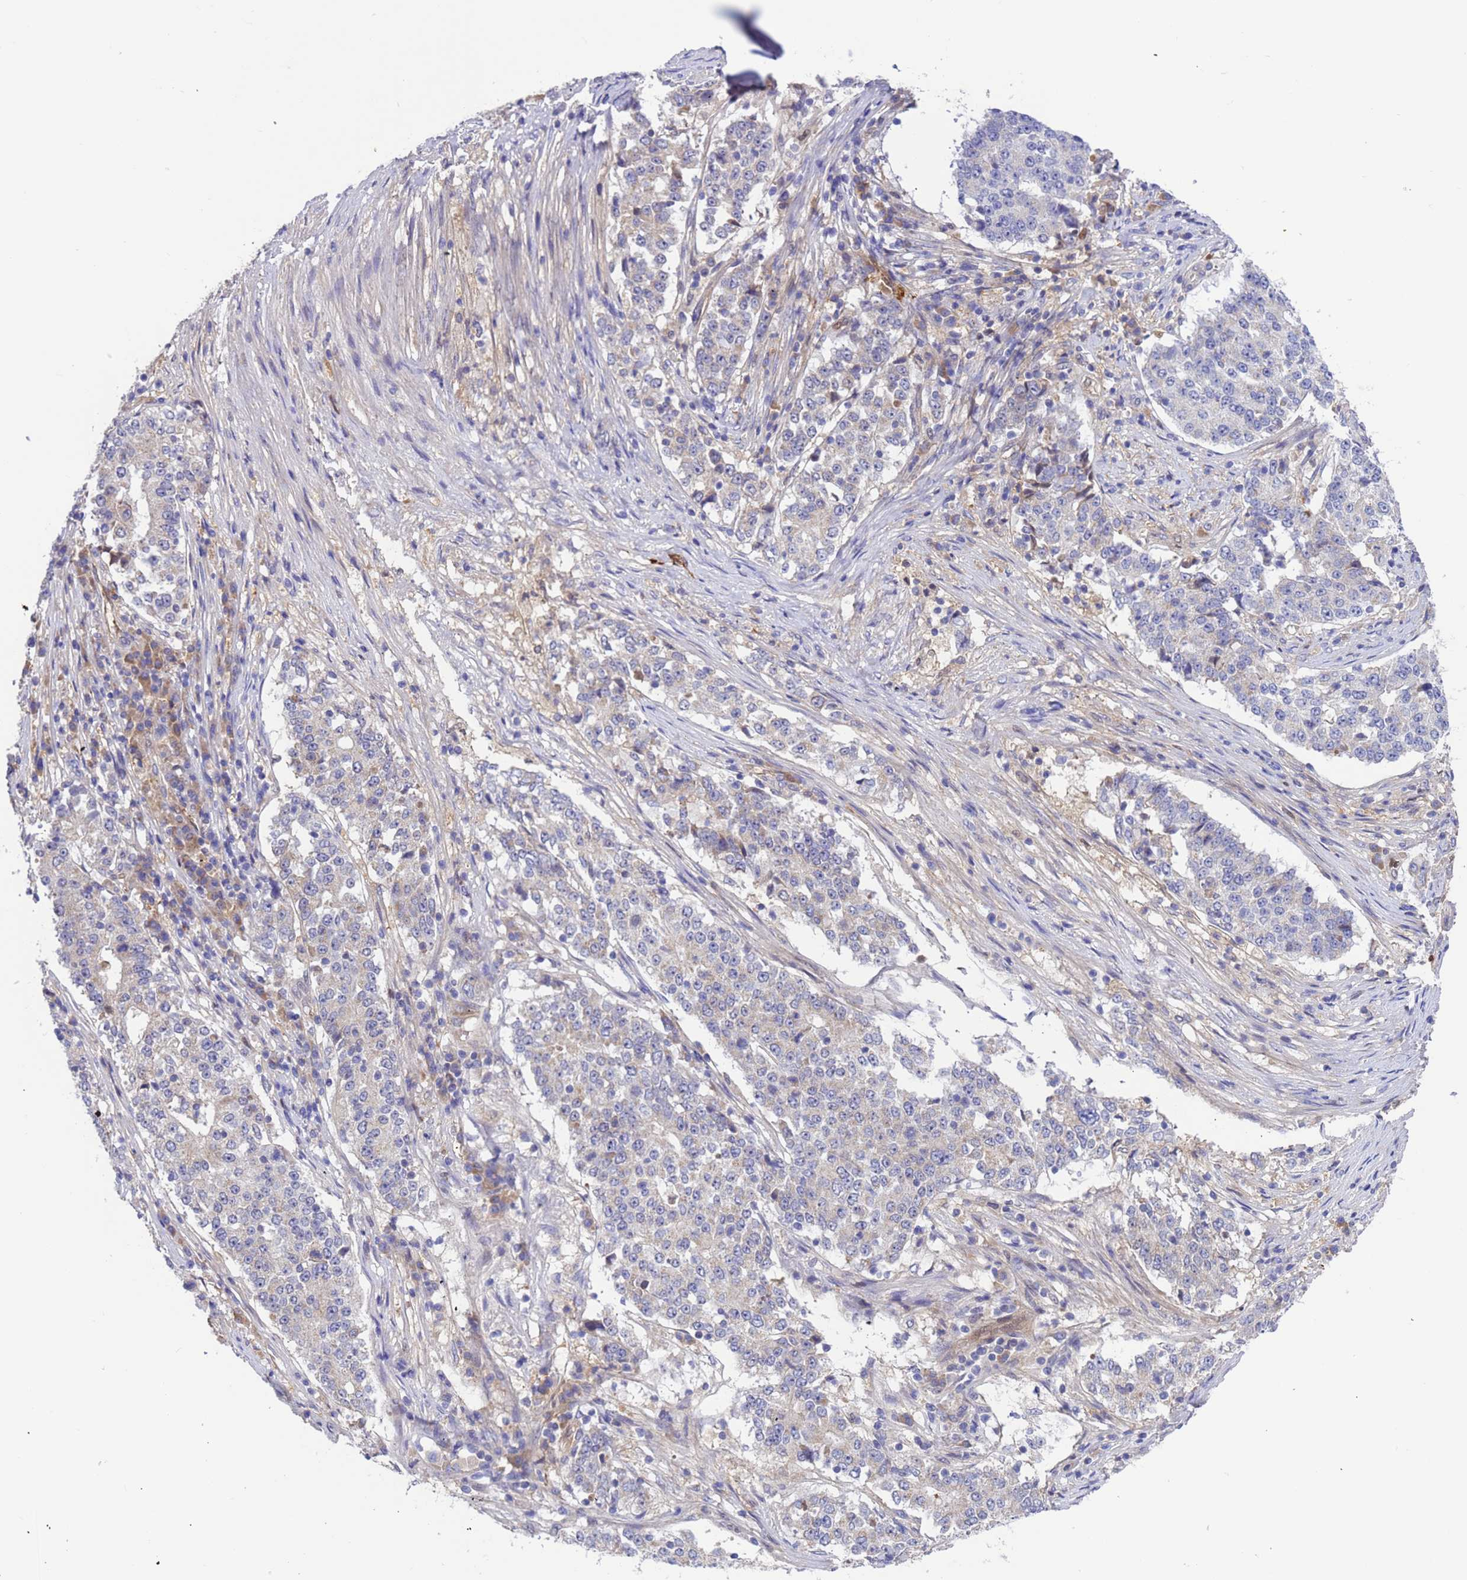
{"staining": {"intensity": "negative", "quantity": "none", "location": "none"}, "tissue": "stomach cancer", "cell_type": "Tumor cells", "image_type": "cancer", "snomed": [{"axis": "morphology", "description": "Adenocarcinoma, NOS"}, {"axis": "topography", "description": "Stomach"}], "caption": "This is a histopathology image of IHC staining of stomach cancer, which shows no staining in tumor cells.", "gene": "FOXRED1", "patient": {"sex": "male", "age": 59}}